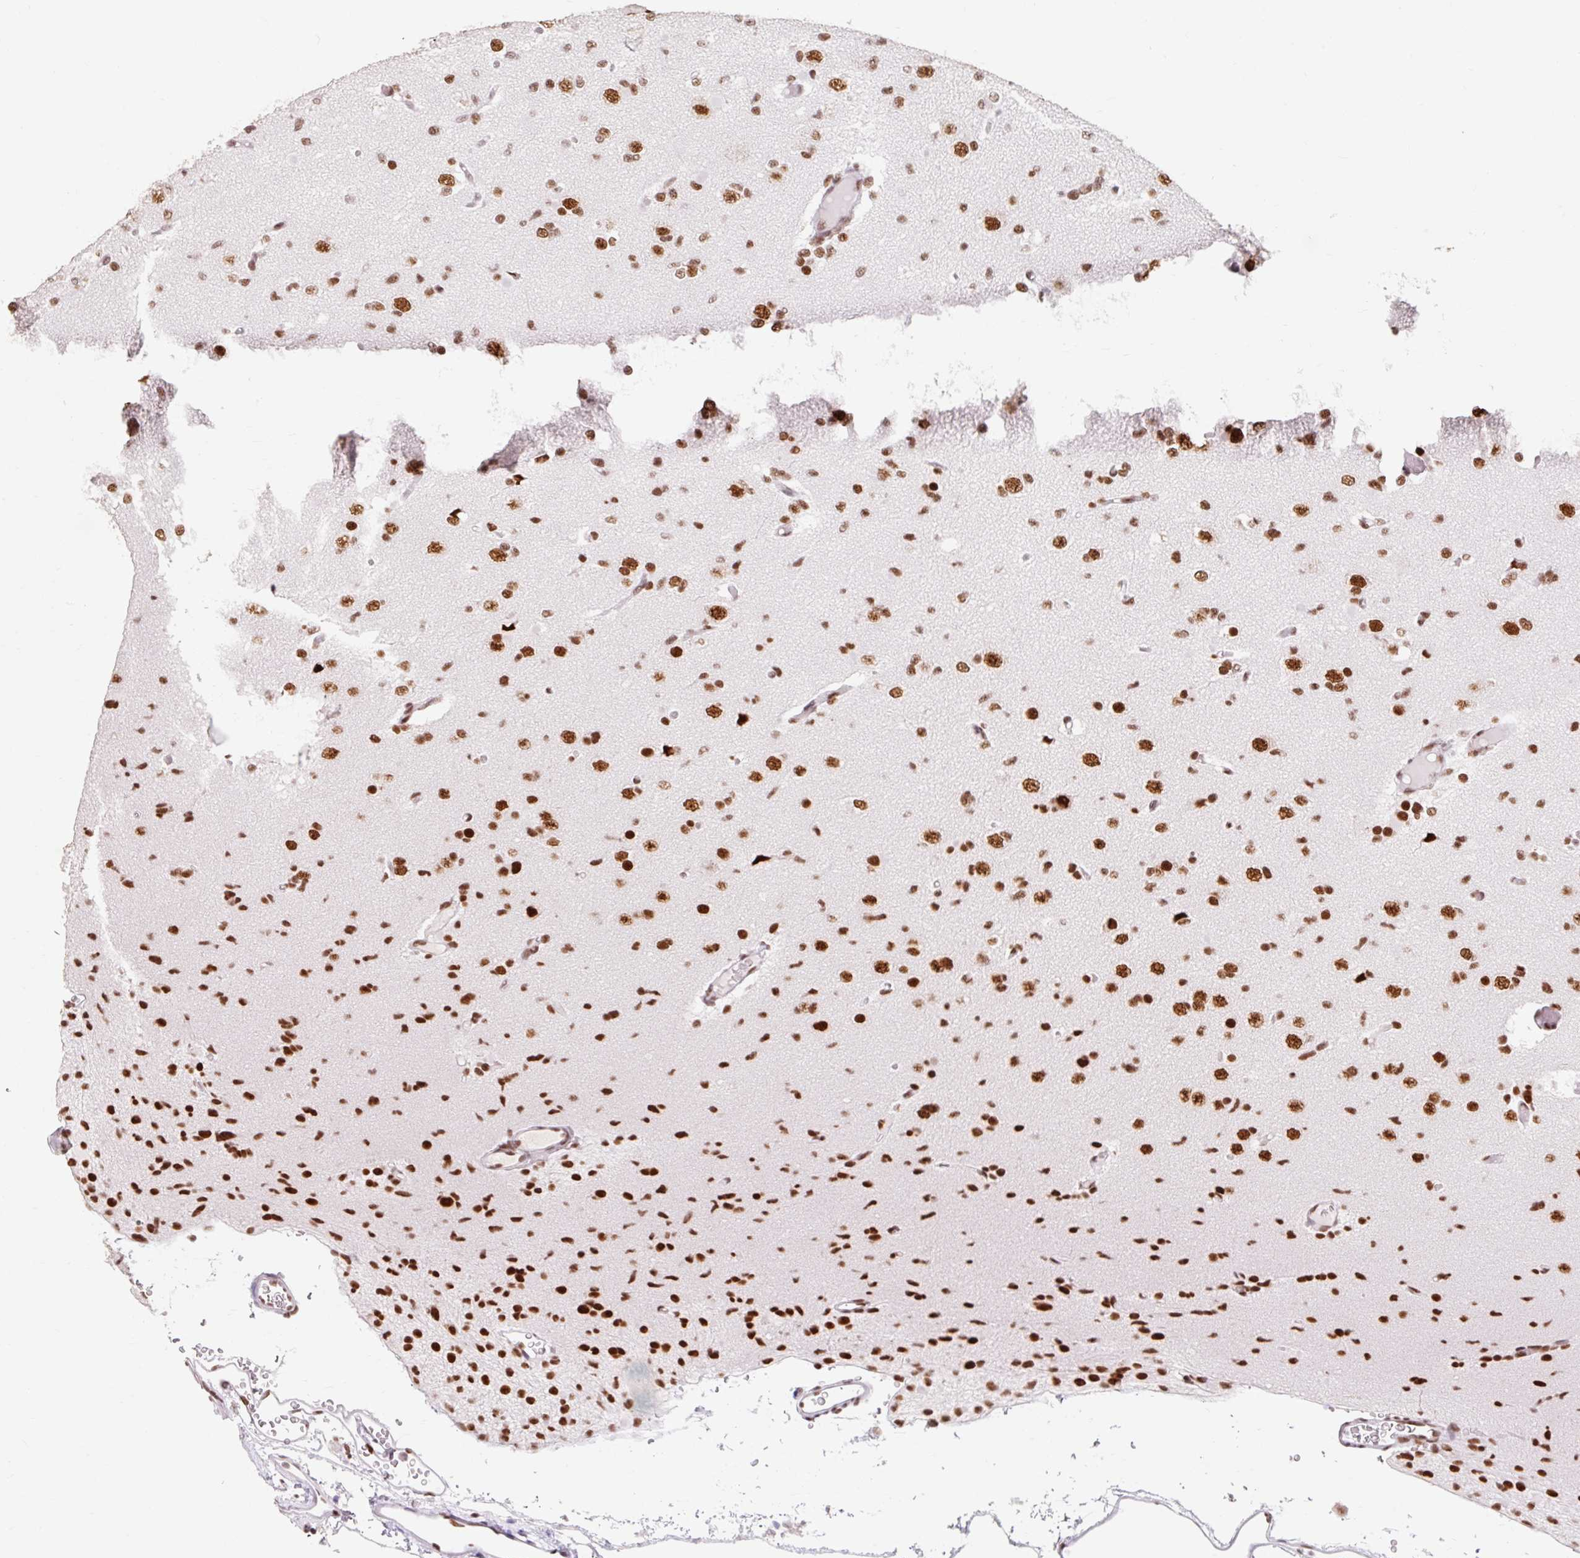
{"staining": {"intensity": "strong", "quantity": ">75%", "location": "nuclear"}, "tissue": "glioma", "cell_type": "Tumor cells", "image_type": "cancer", "snomed": [{"axis": "morphology", "description": "Glioma, malignant, Low grade"}, {"axis": "topography", "description": "Brain"}], "caption": "Immunohistochemical staining of human glioma displays strong nuclear protein positivity in about >75% of tumor cells.", "gene": "SRSF10", "patient": {"sex": "female", "age": 22}}